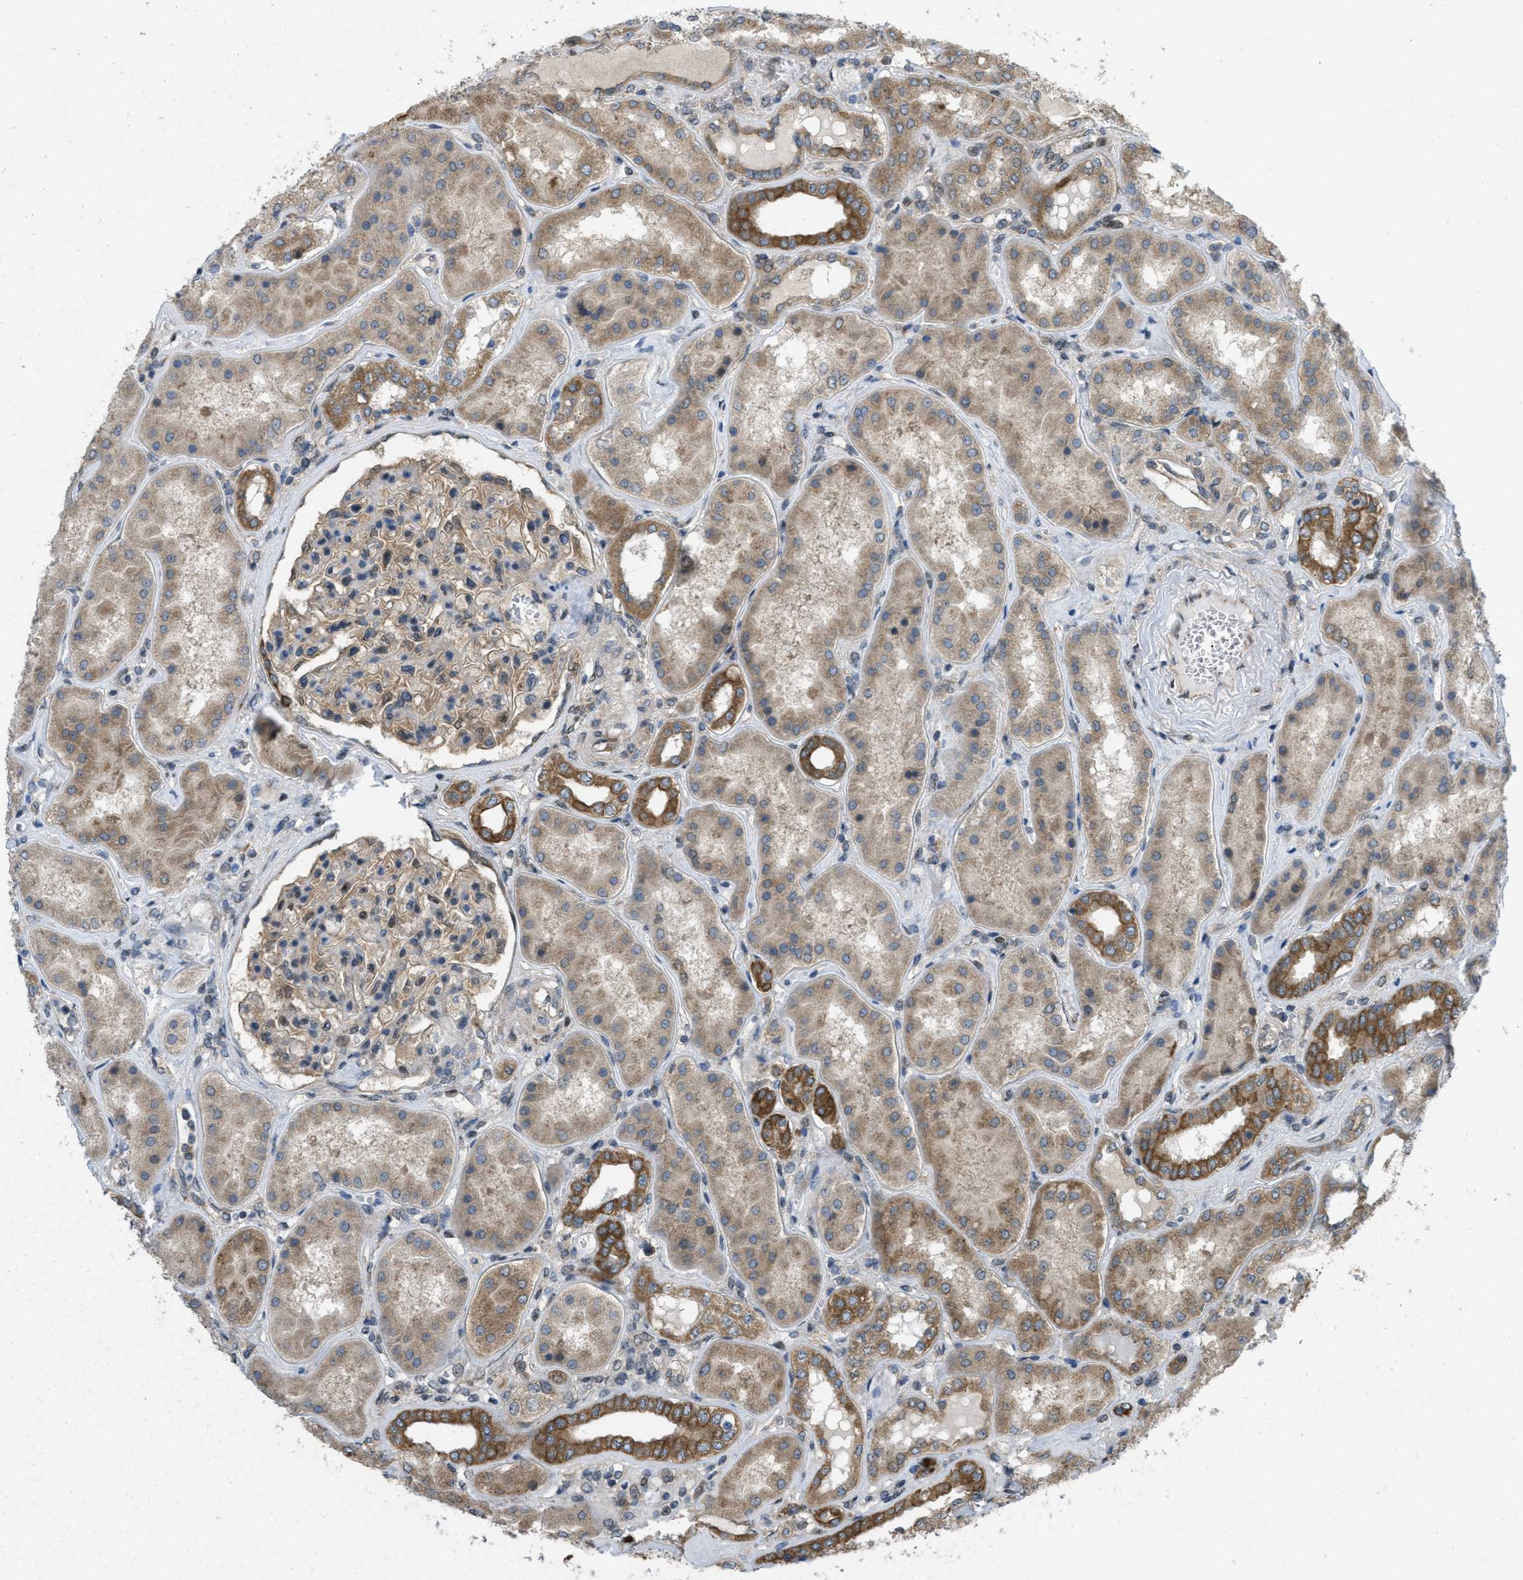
{"staining": {"intensity": "moderate", "quantity": "<25%", "location": "cytoplasmic/membranous,nuclear"}, "tissue": "kidney", "cell_type": "Cells in glomeruli", "image_type": "normal", "snomed": [{"axis": "morphology", "description": "Normal tissue, NOS"}, {"axis": "topography", "description": "Kidney"}], "caption": "Immunohistochemical staining of unremarkable human kidney displays moderate cytoplasmic/membranous,nuclear protein expression in approximately <25% of cells in glomeruli.", "gene": "IFNLR1", "patient": {"sex": "female", "age": 56}}